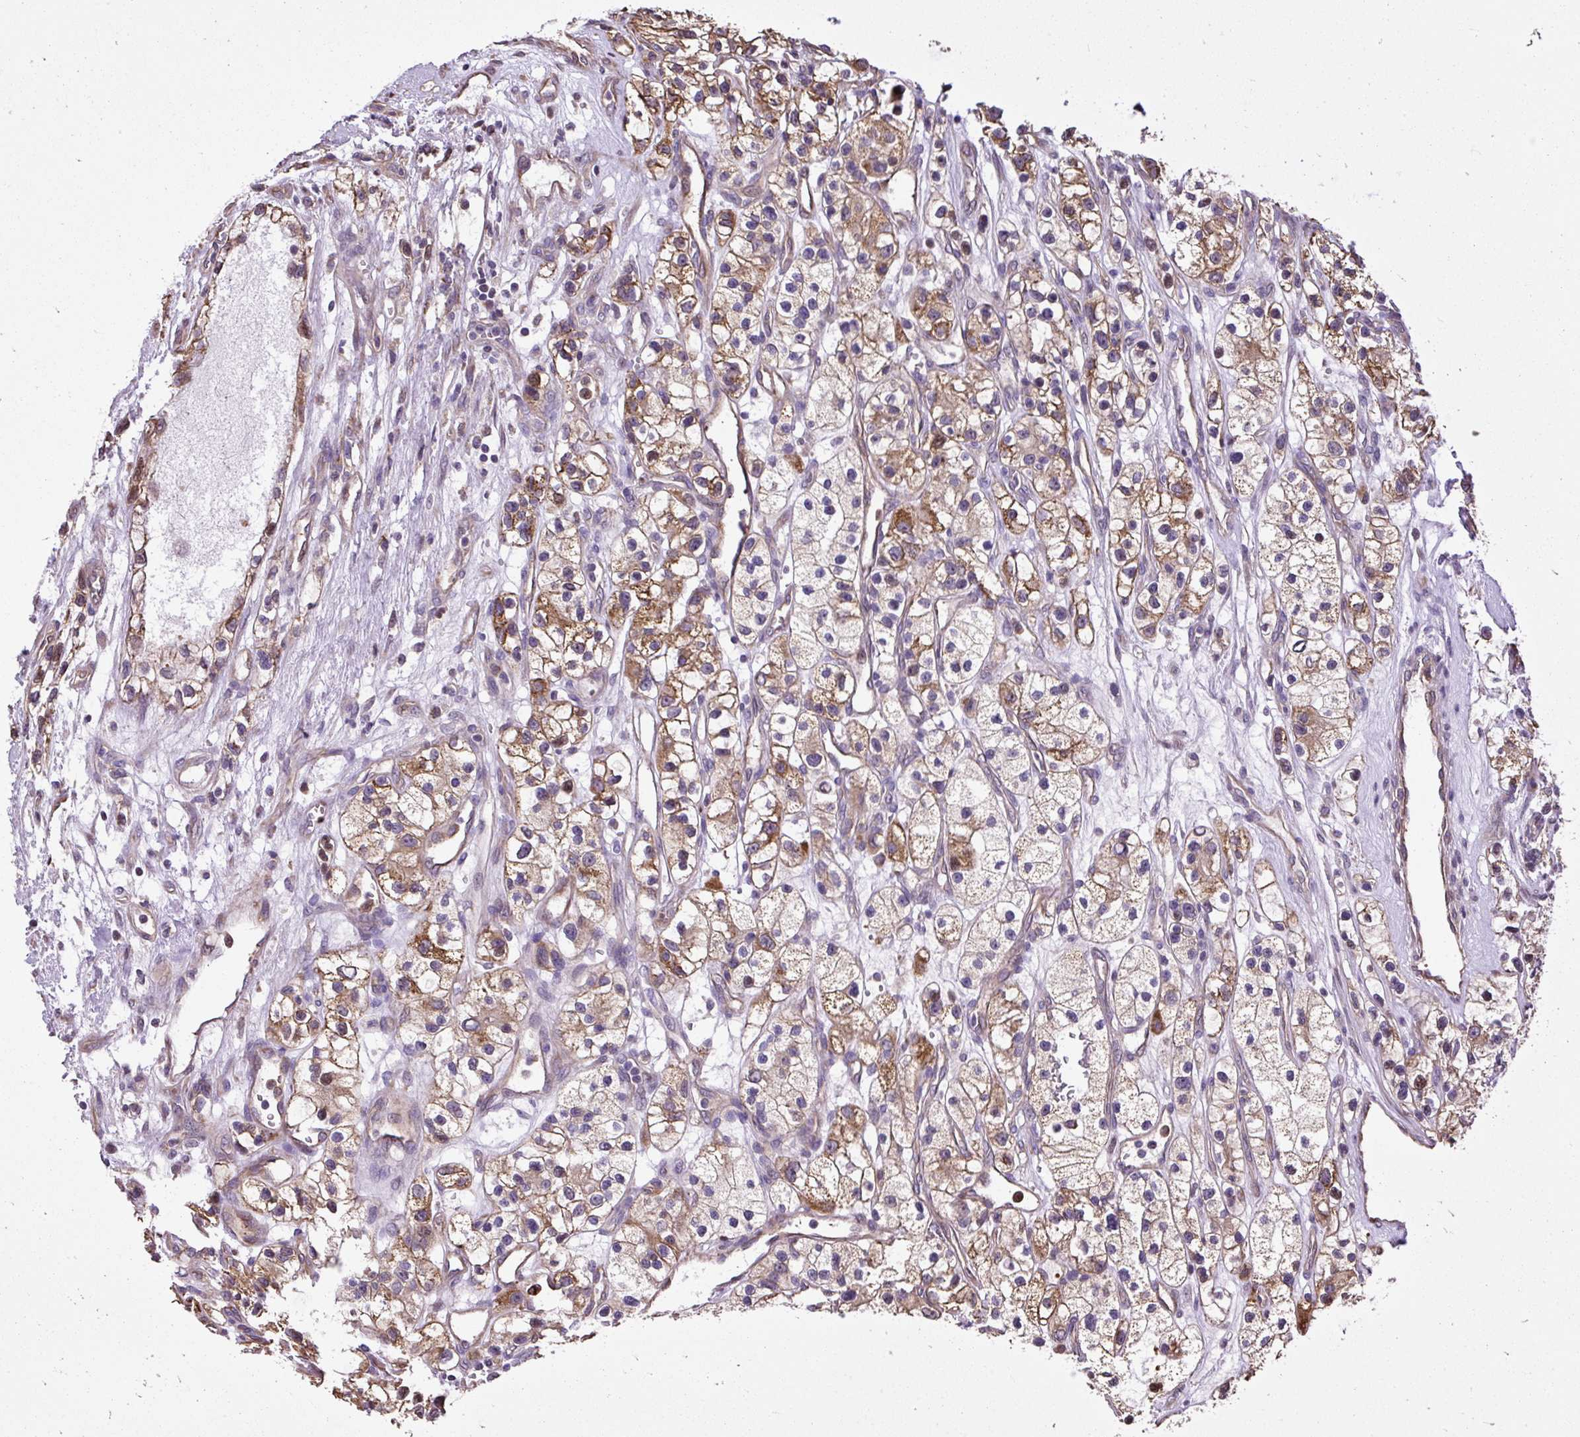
{"staining": {"intensity": "moderate", "quantity": "25%-75%", "location": "cytoplasmic/membranous"}, "tissue": "renal cancer", "cell_type": "Tumor cells", "image_type": "cancer", "snomed": [{"axis": "morphology", "description": "Adenocarcinoma, NOS"}, {"axis": "topography", "description": "Kidney"}], "caption": "About 25%-75% of tumor cells in human renal cancer (adenocarcinoma) show moderate cytoplasmic/membranous protein positivity as visualized by brown immunohistochemical staining.", "gene": "PUS7L", "patient": {"sex": "female", "age": 57}}